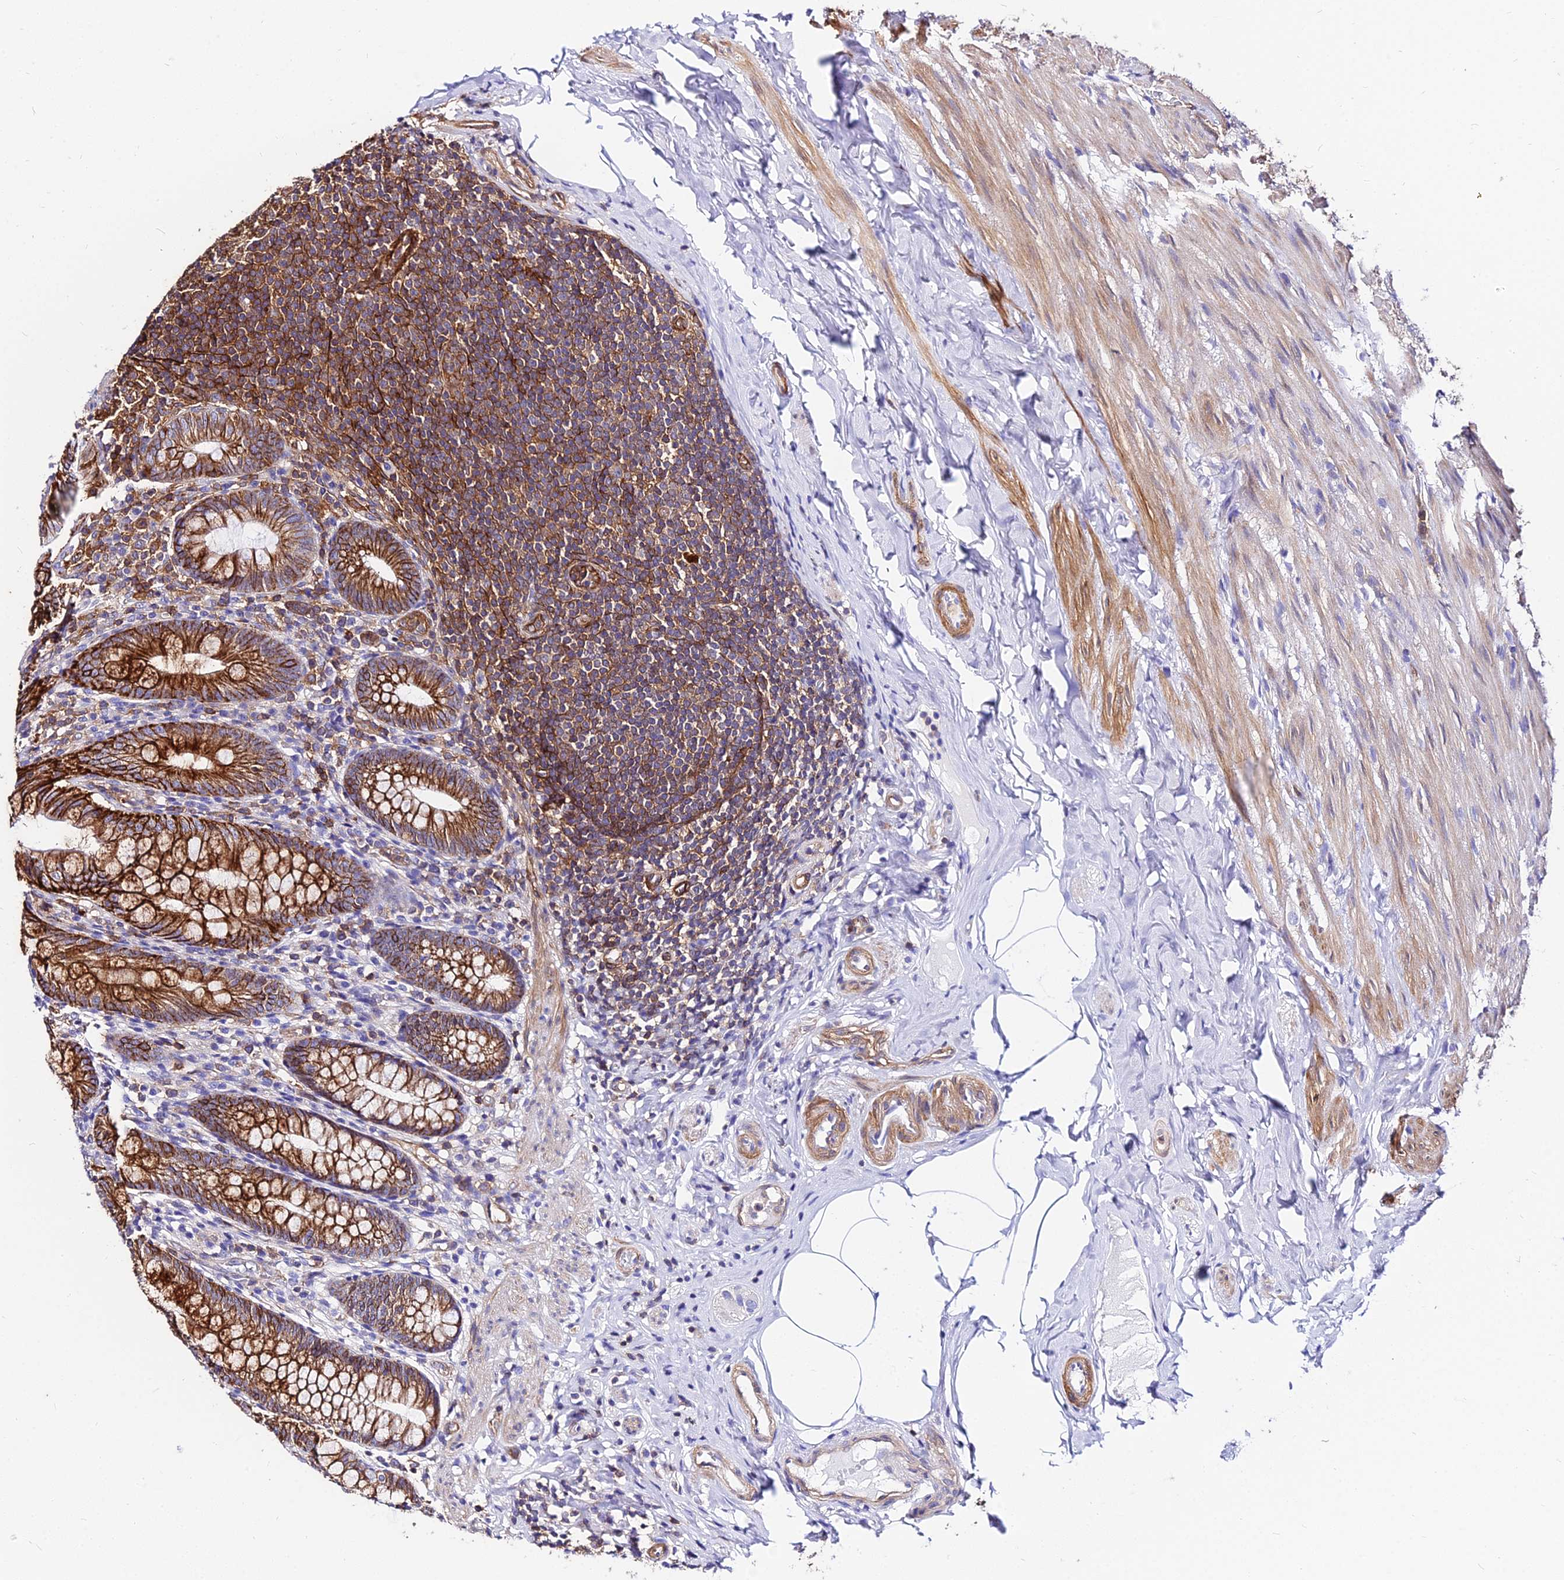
{"staining": {"intensity": "strong", "quantity": ">75%", "location": "cytoplasmic/membranous"}, "tissue": "appendix", "cell_type": "Glandular cells", "image_type": "normal", "snomed": [{"axis": "morphology", "description": "Normal tissue, NOS"}, {"axis": "topography", "description": "Appendix"}], "caption": "Protein positivity by IHC demonstrates strong cytoplasmic/membranous staining in approximately >75% of glandular cells in benign appendix. Using DAB (brown) and hematoxylin (blue) stains, captured at high magnification using brightfield microscopy.", "gene": "CSRP1", "patient": {"sex": "male", "age": 55}}